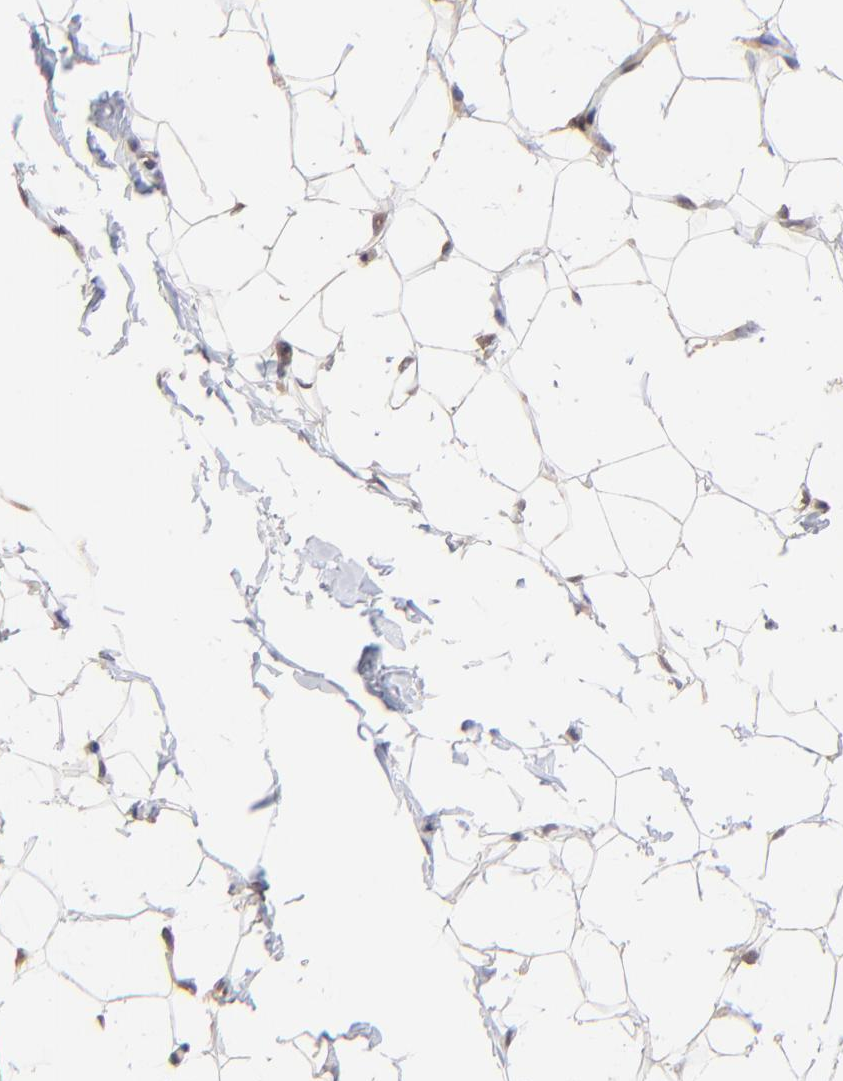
{"staining": {"intensity": "weak", "quantity": "25%-75%", "location": "cytoplasmic/membranous"}, "tissue": "adipose tissue", "cell_type": "Adipocytes", "image_type": "normal", "snomed": [{"axis": "morphology", "description": "Normal tissue, NOS"}, {"axis": "topography", "description": "Soft tissue"}], "caption": "Immunohistochemistry (IHC) micrograph of unremarkable human adipose tissue stained for a protein (brown), which shows low levels of weak cytoplasmic/membranous expression in about 25%-75% of adipocytes.", "gene": "BAIAP2L2", "patient": {"sex": "male", "age": 26}}